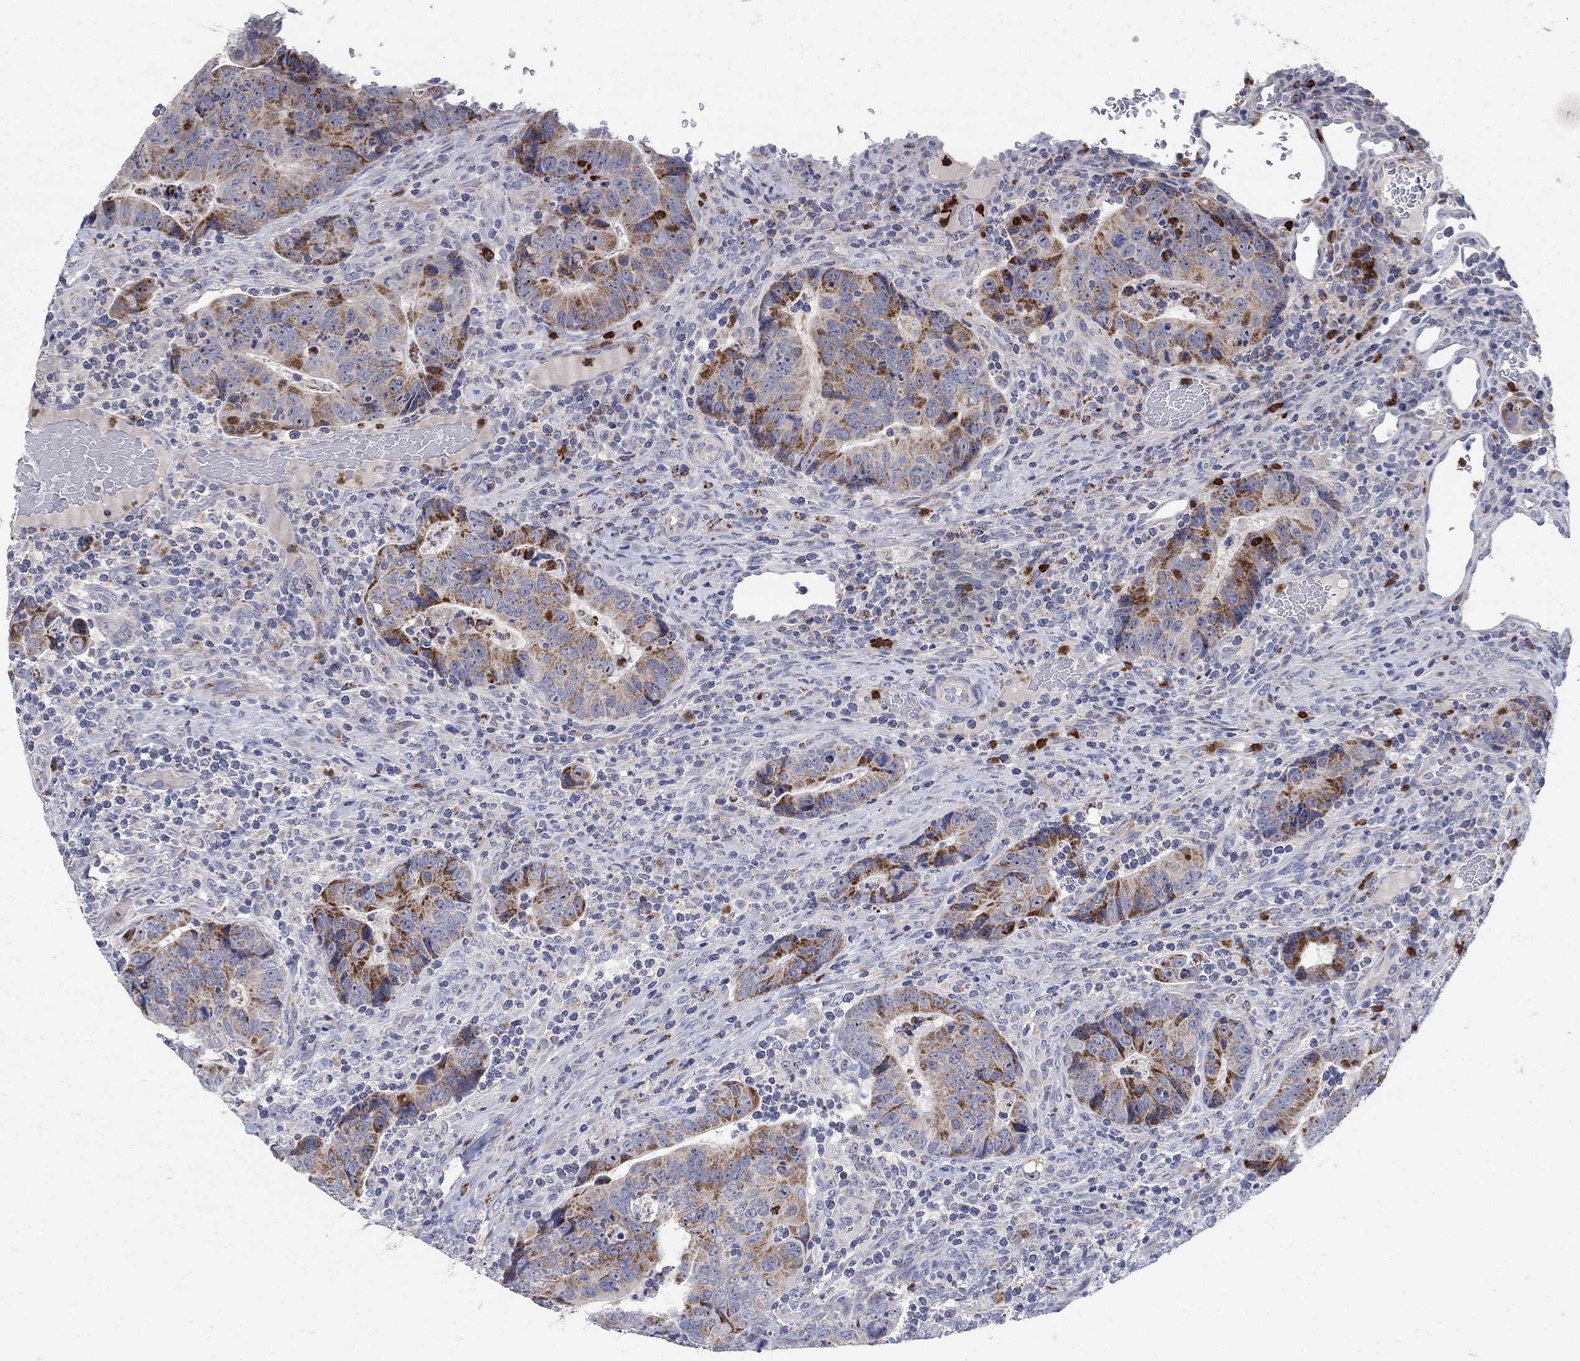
{"staining": {"intensity": "strong", "quantity": "<25%", "location": "cytoplasmic/membranous"}, "tissue": "colorectal cancer", "cell_type": "Tumor cells", "image_type": "cancer", "snomed": [{"axis": "morphology", "description": "Adenocarcinoma, NOS"}, {"axis": "topography", "description": "Colon"}], "caption": "Protein expression analysis of colorectal adenocarcinoma demonstrates strong cytoplasmic/membranous expression in about <25% of tumor cells.", "gene": "HMX2", "patient": {"sex": "female", "age": 56}}